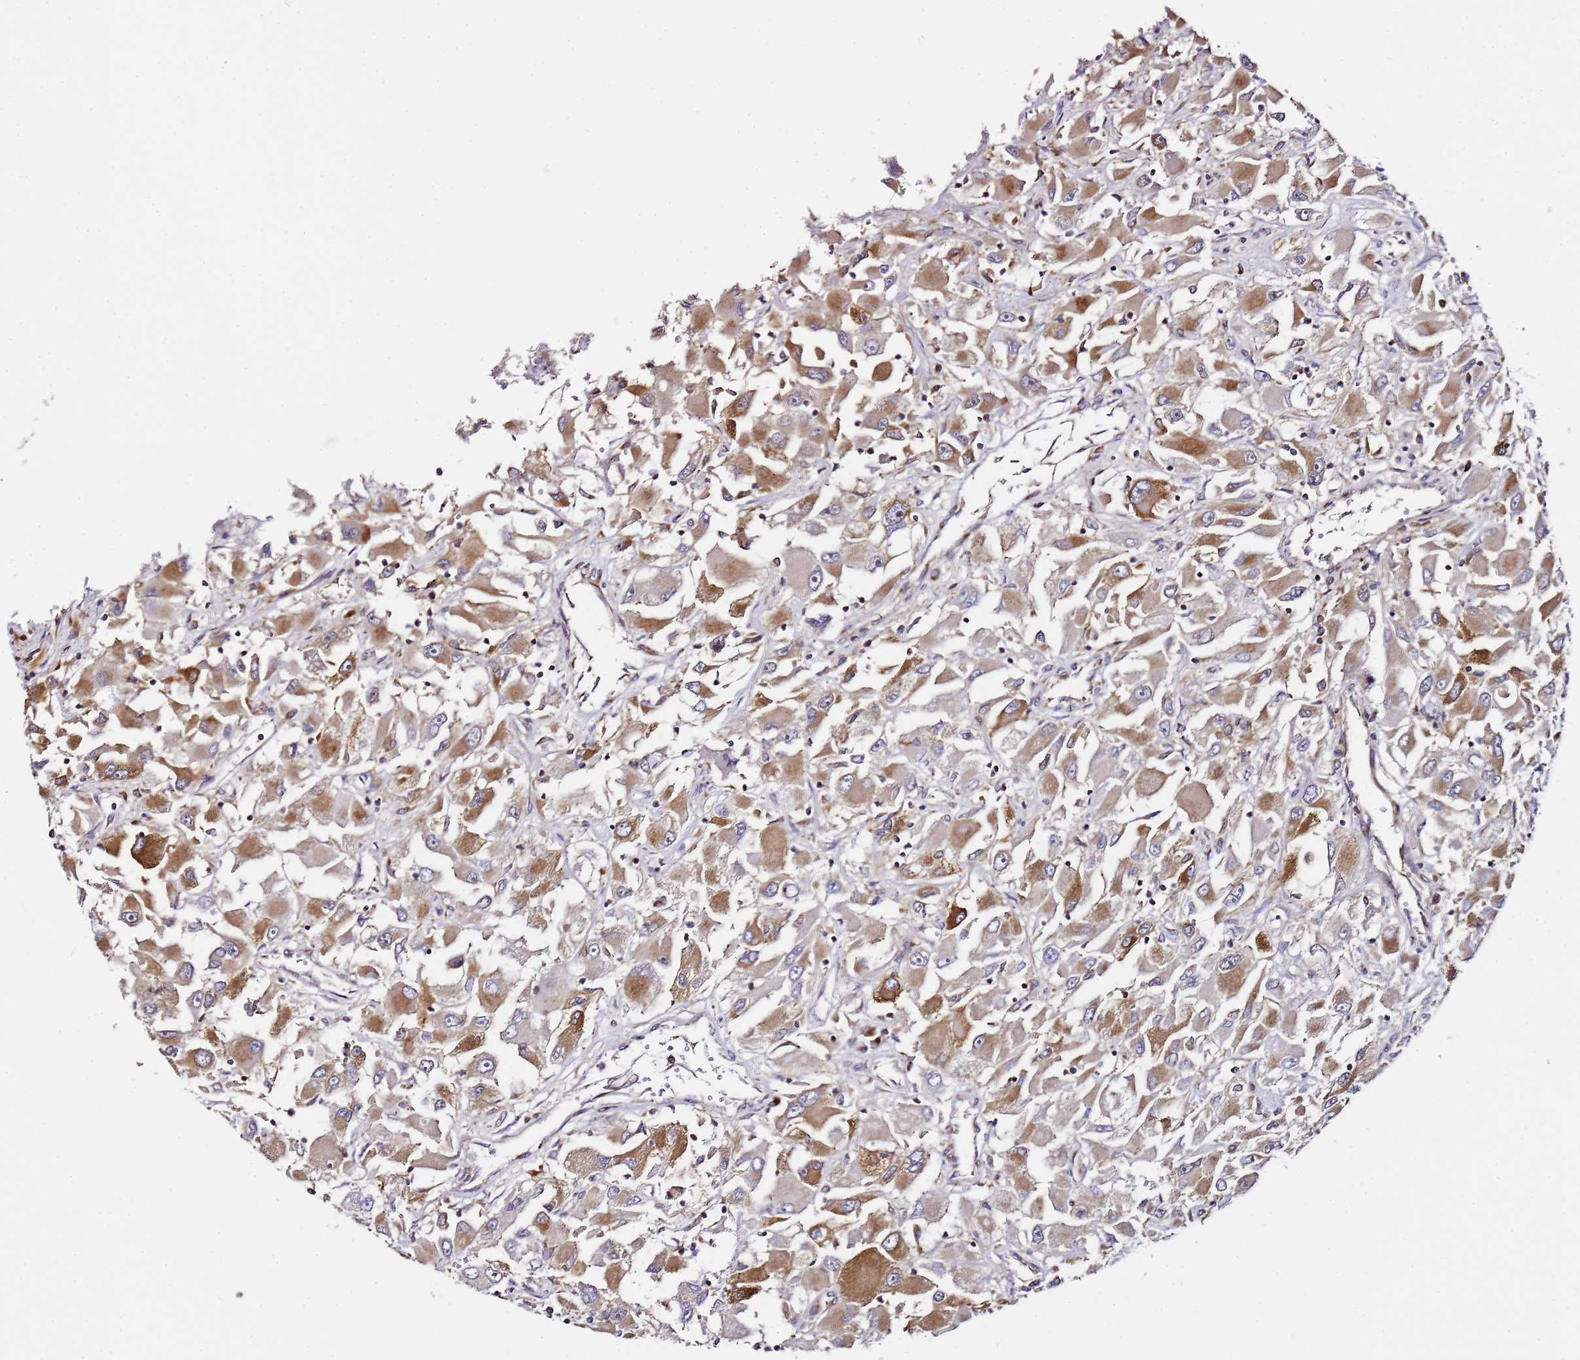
{"staining": {"intensity": "moderate", "quantity": "25%-75%", "location": "cytoplasmic/membranous"}, "tissue": "renal cancer", "cell_type": "Tumor cells", "image_type": "cancer", "snomed": [{"axis": "morphology", "description": "Adenocarcinoma, NOS"}, {"axis": "topography", "description": "Kidney"}], "caption": "Tumor cells exhibit medium levels of moderate cytoplasmic/membranous staining in approximately 25%-75% of cells in human adenocarcinoma (renal).", "gene": "MRPL49", "patient": {"sex": "female", "age": 52}}